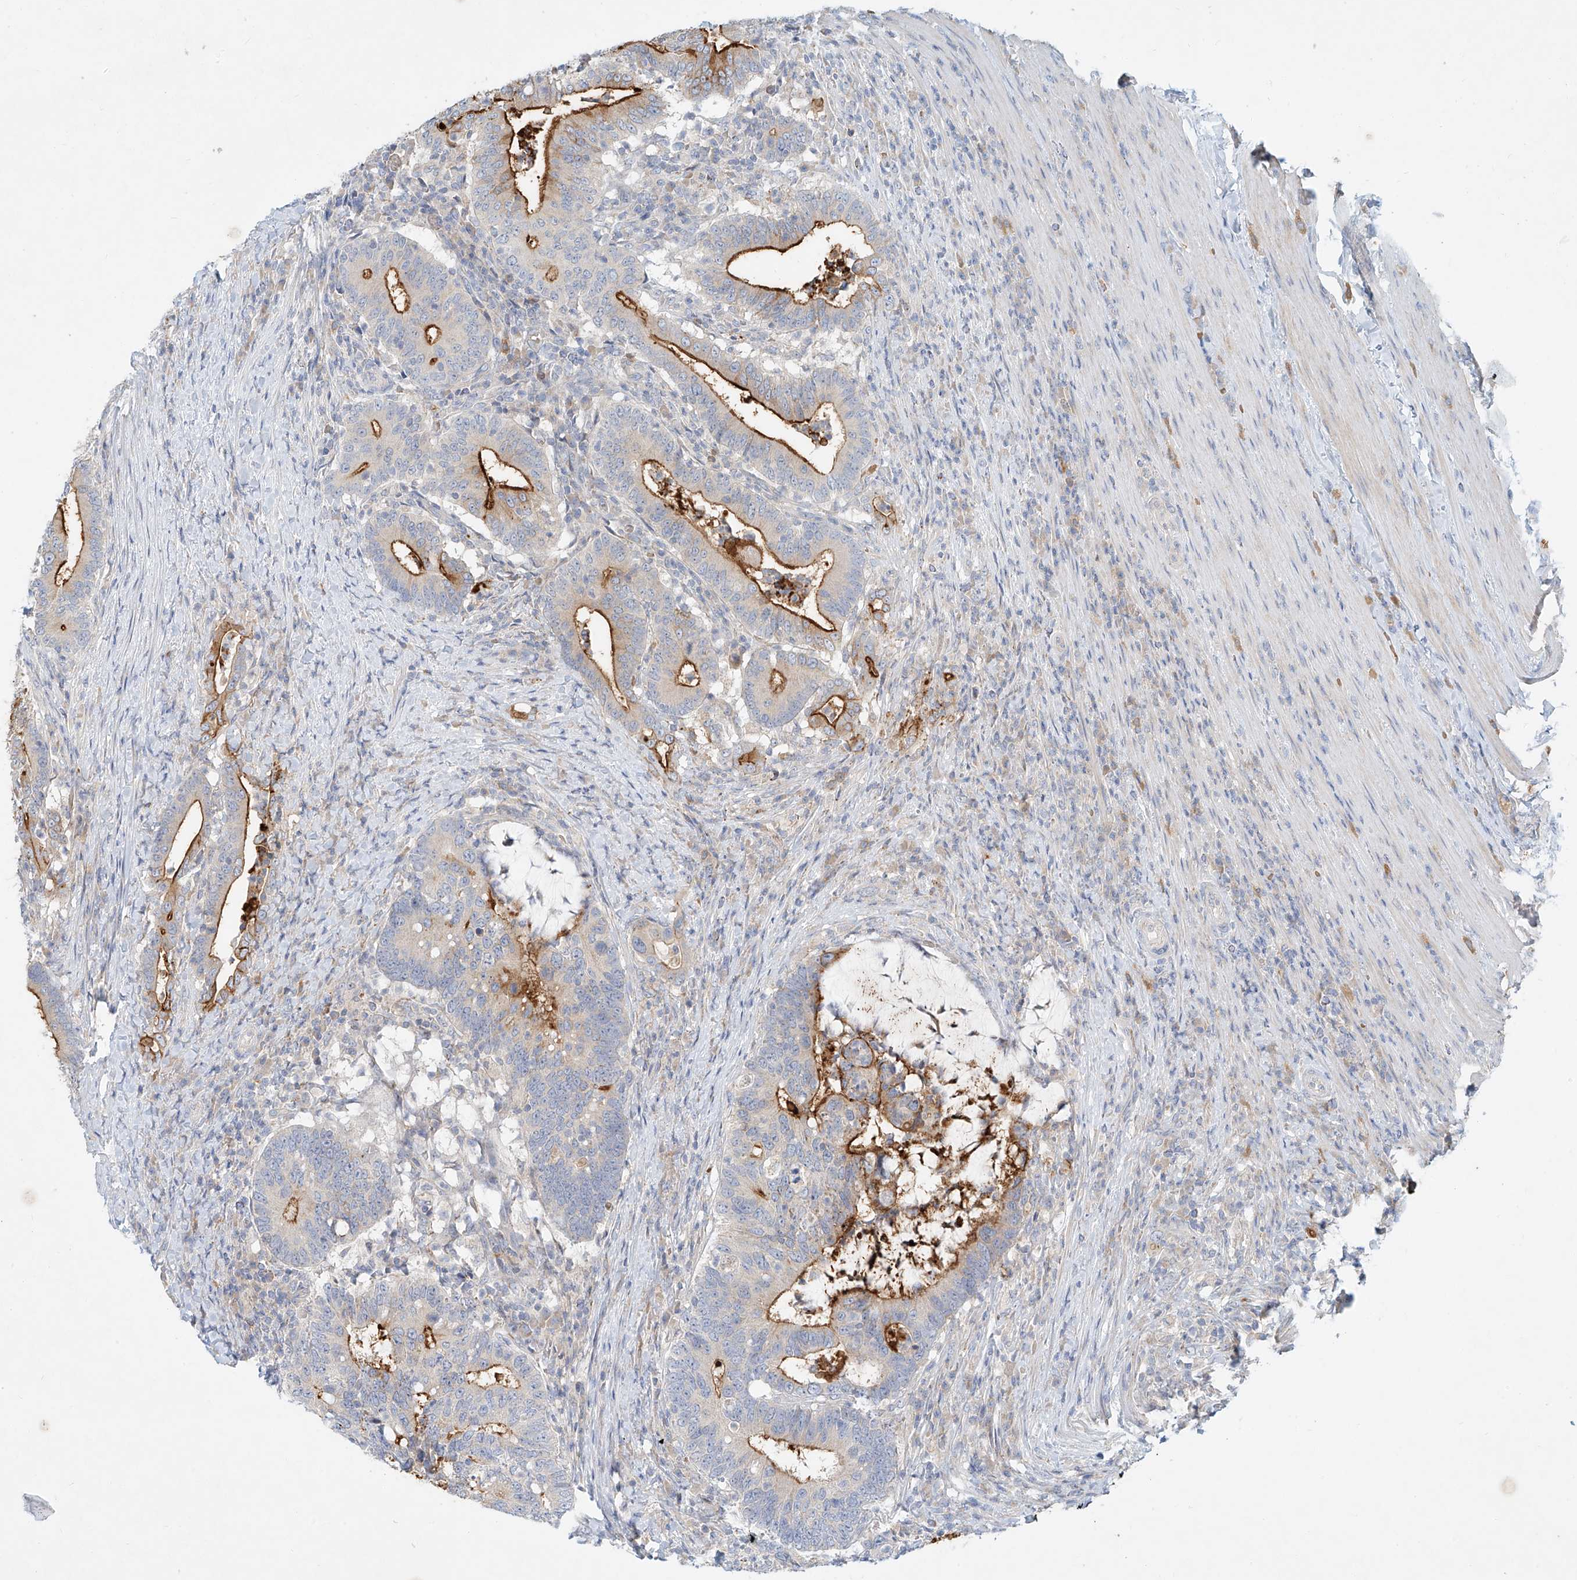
{"staining": {"intensity": "strong", "quantity": "25%-75%", "location": "cytoplasmic/membranous"}, "tissue": "colorectal cancer", "cell_type": "Tumor cells", "image_type": "cancer", "snomed": [{"axis": "morphology", "description": "Adenocarcinoma, NOS"}, {"axis": "topography", "description": "Colon"}], "caption": "This is a histology image of immunohistochemistry (IHC) staining of colorectal cancer (adenocarcinoma), which shows strong positivity in the cytoplasmic/membranous of tumor cells.", "gene": "SYTL3", "patient": {"sex": "female", "age": 66}}